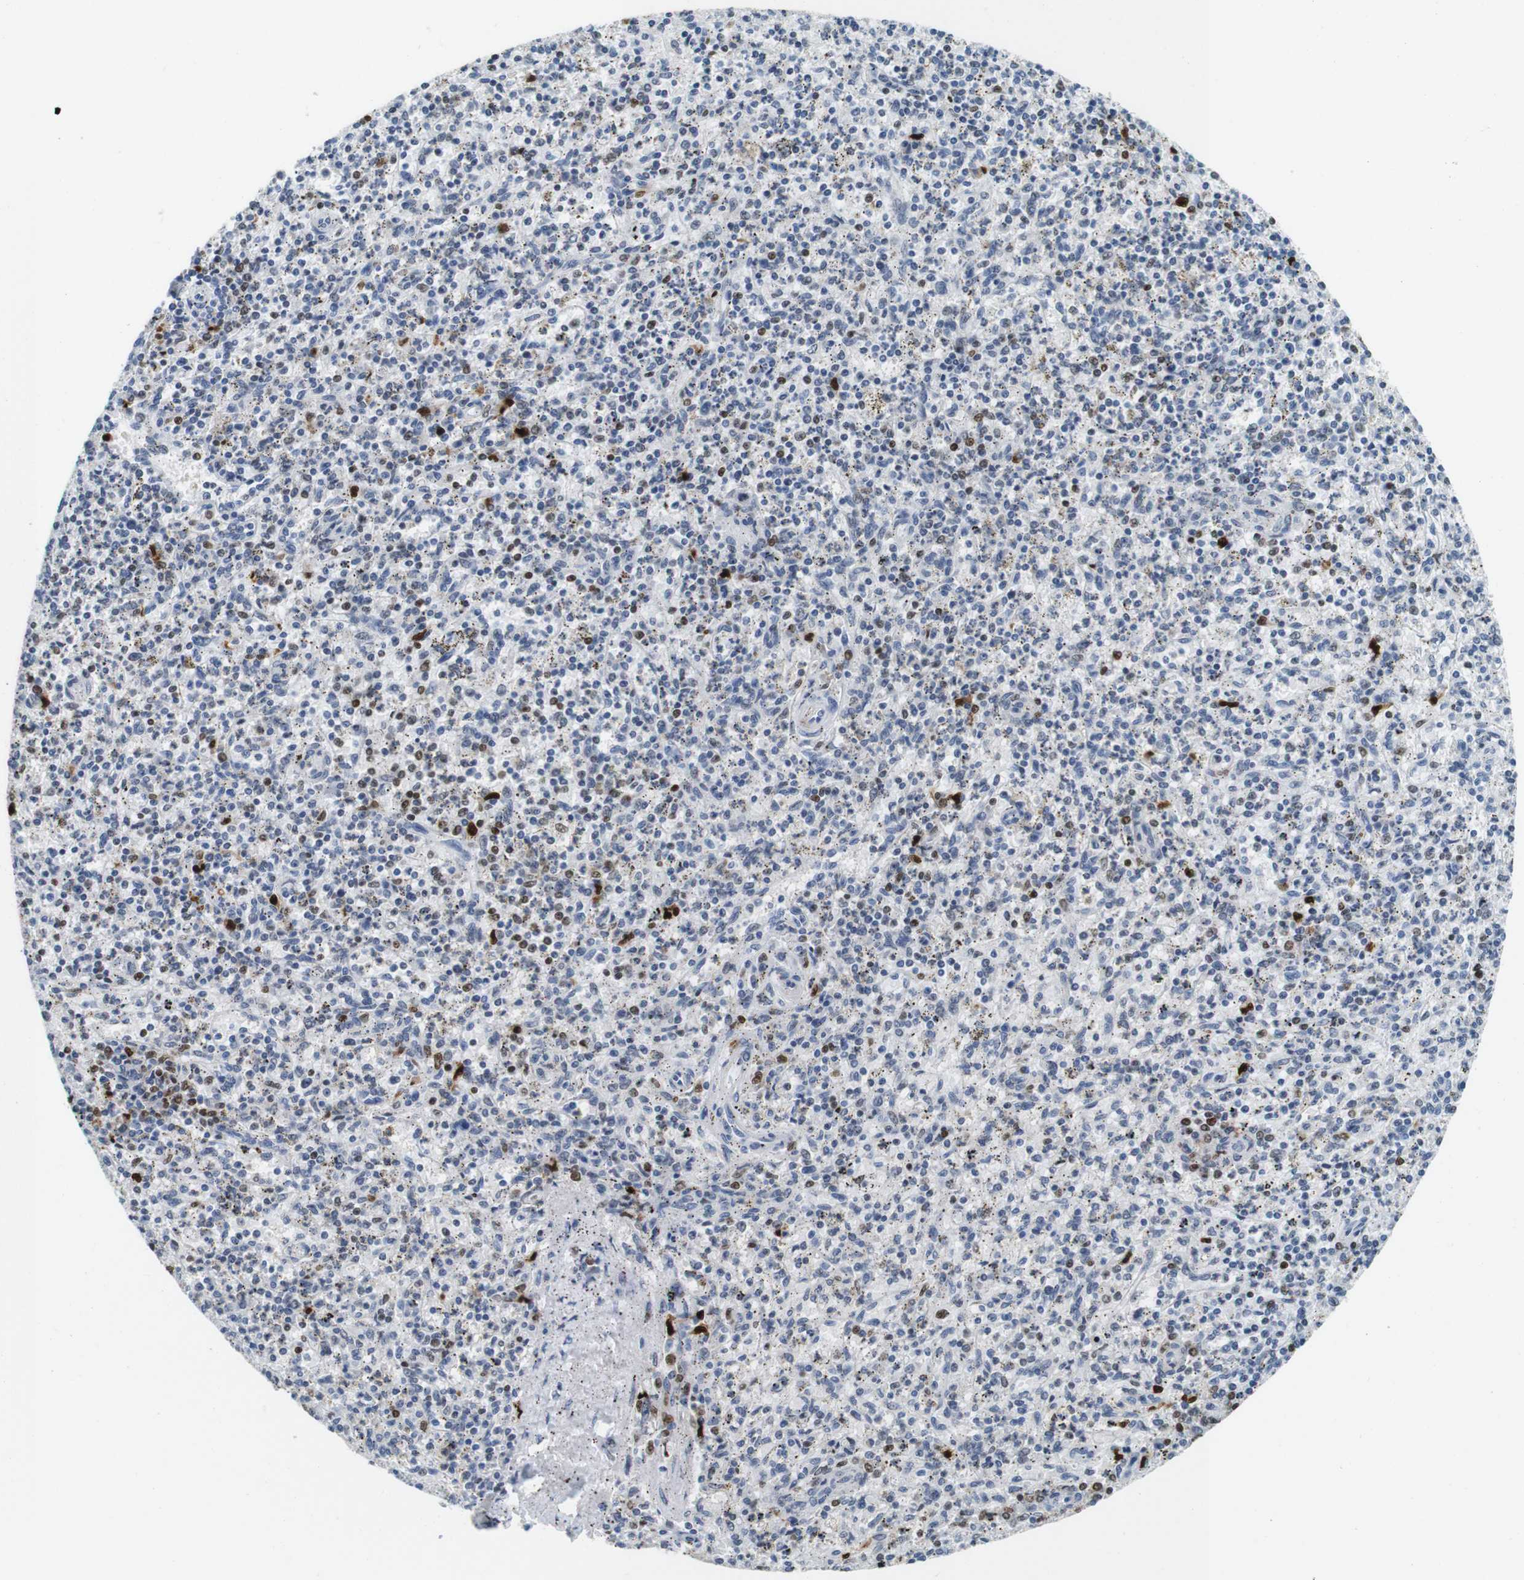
{"staining": {"intensity": "strong", "quantity": "<25%", "location": "nuclear"}, "tissue": "spleen", "cell_type": "Cells in red pulp", "image_type": "normal", "snomed": [{"axis": "morphology", "description": "Normal tissue, NOS"}, {"axis": "topography", "description": "Spleen"}], "caption": "IHC histopathology image of unremarkable spleen stained for a protein (brown), which shows medium levels of strong nuclear positivity in about <25% of cells in red pulp.", "gene": "IRF8", "patient": {"sex": "male", "age": 72}}